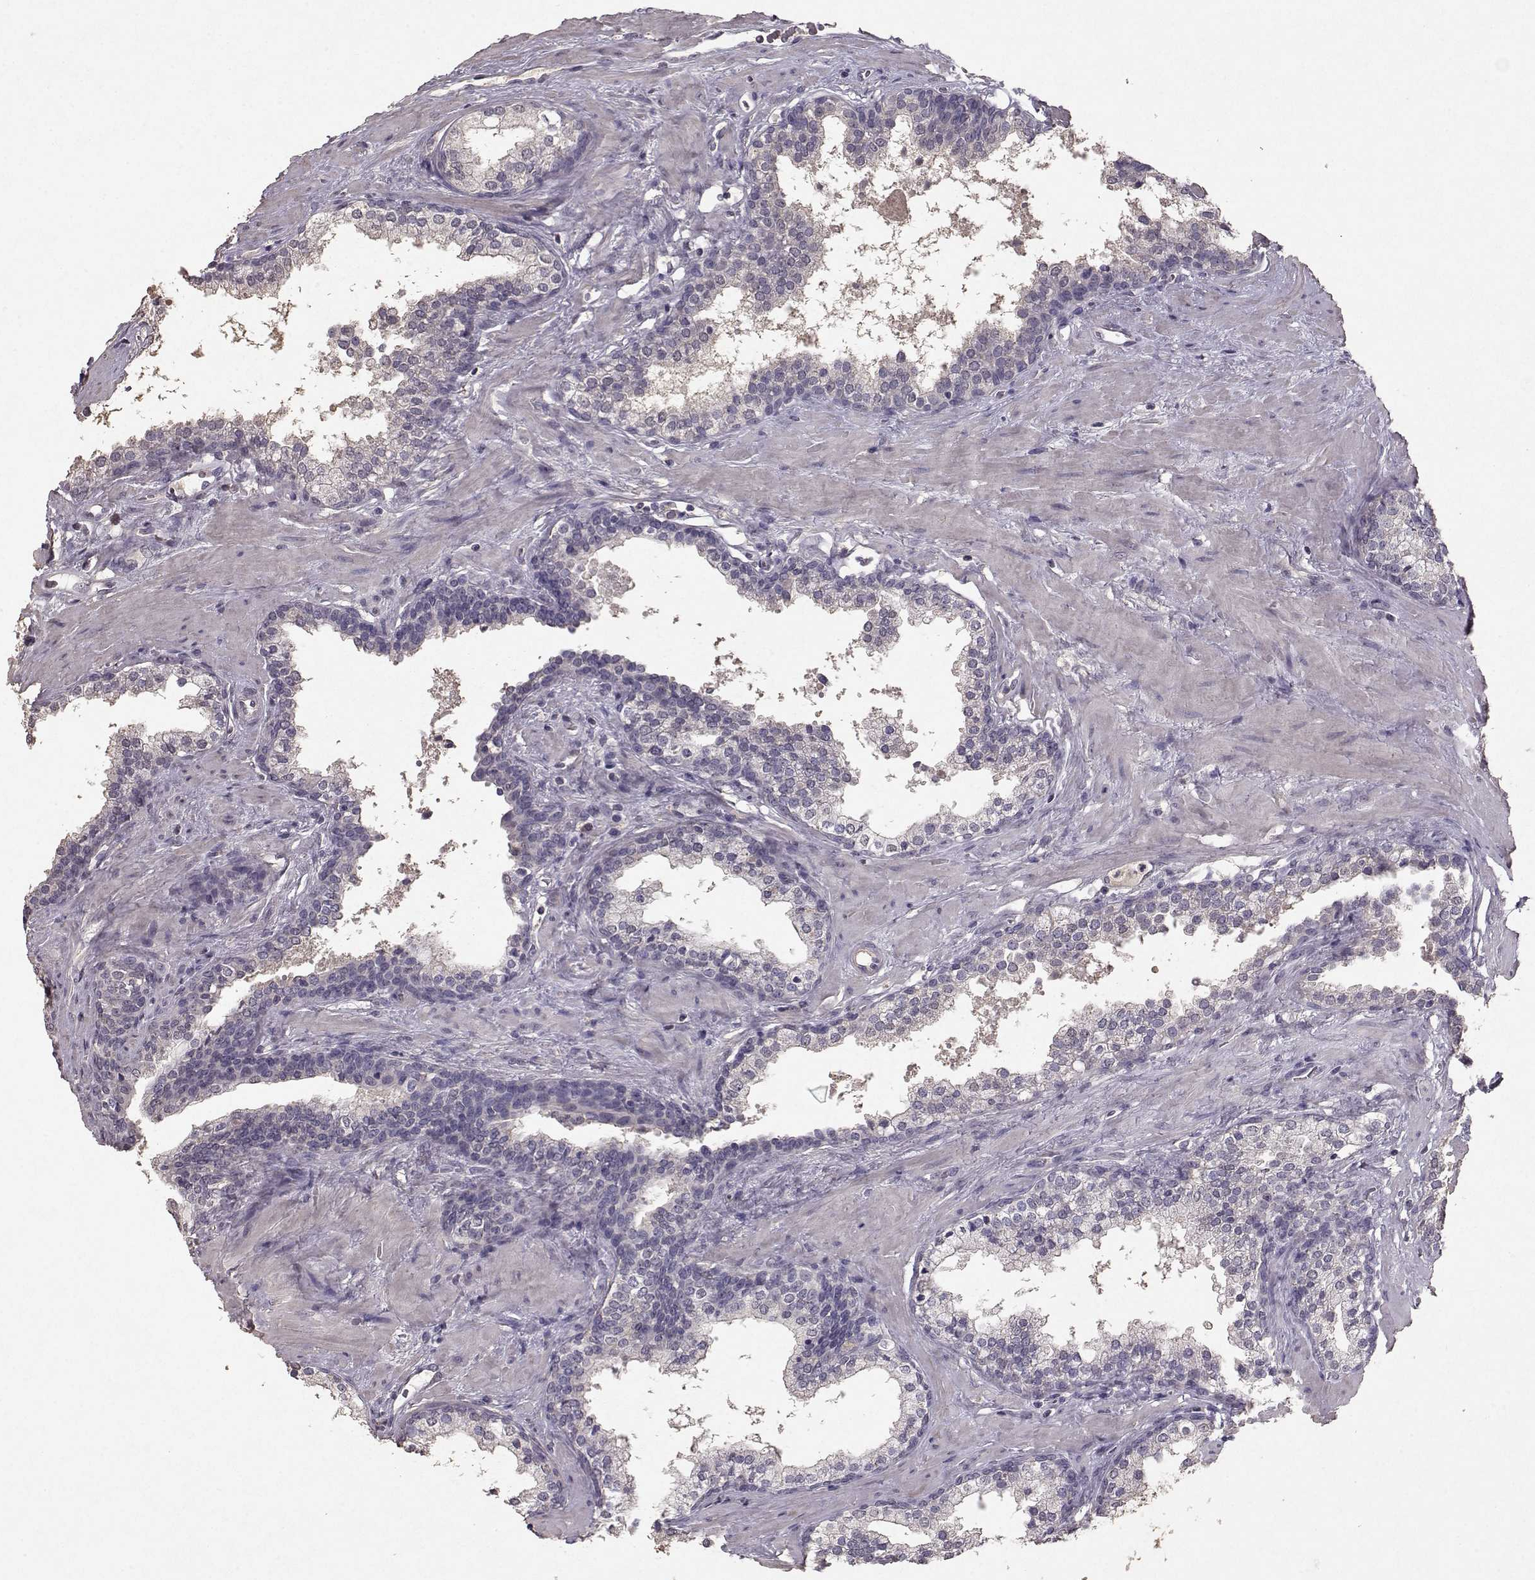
{"staining": {"intensity": "negative", "quantity": "none", "location": "none"}, "tissue": "prostate cancer", "cell_type": "Tumor cells", "image_type": "cancer", "snomed": [{"axis": "morphology", "description": "Adenocarcinoma, NOS"}, {"axis": "topography", "description": "Prostate"}], "caption": "DAB (3,3'-diaminobenzidine) immunohistochemical staining of human adenocarcinoma (prostate) exhibits no significant staining in tumor cells.", "gene": "PMCH", "patient": {"sex": "male", "age": 66}}